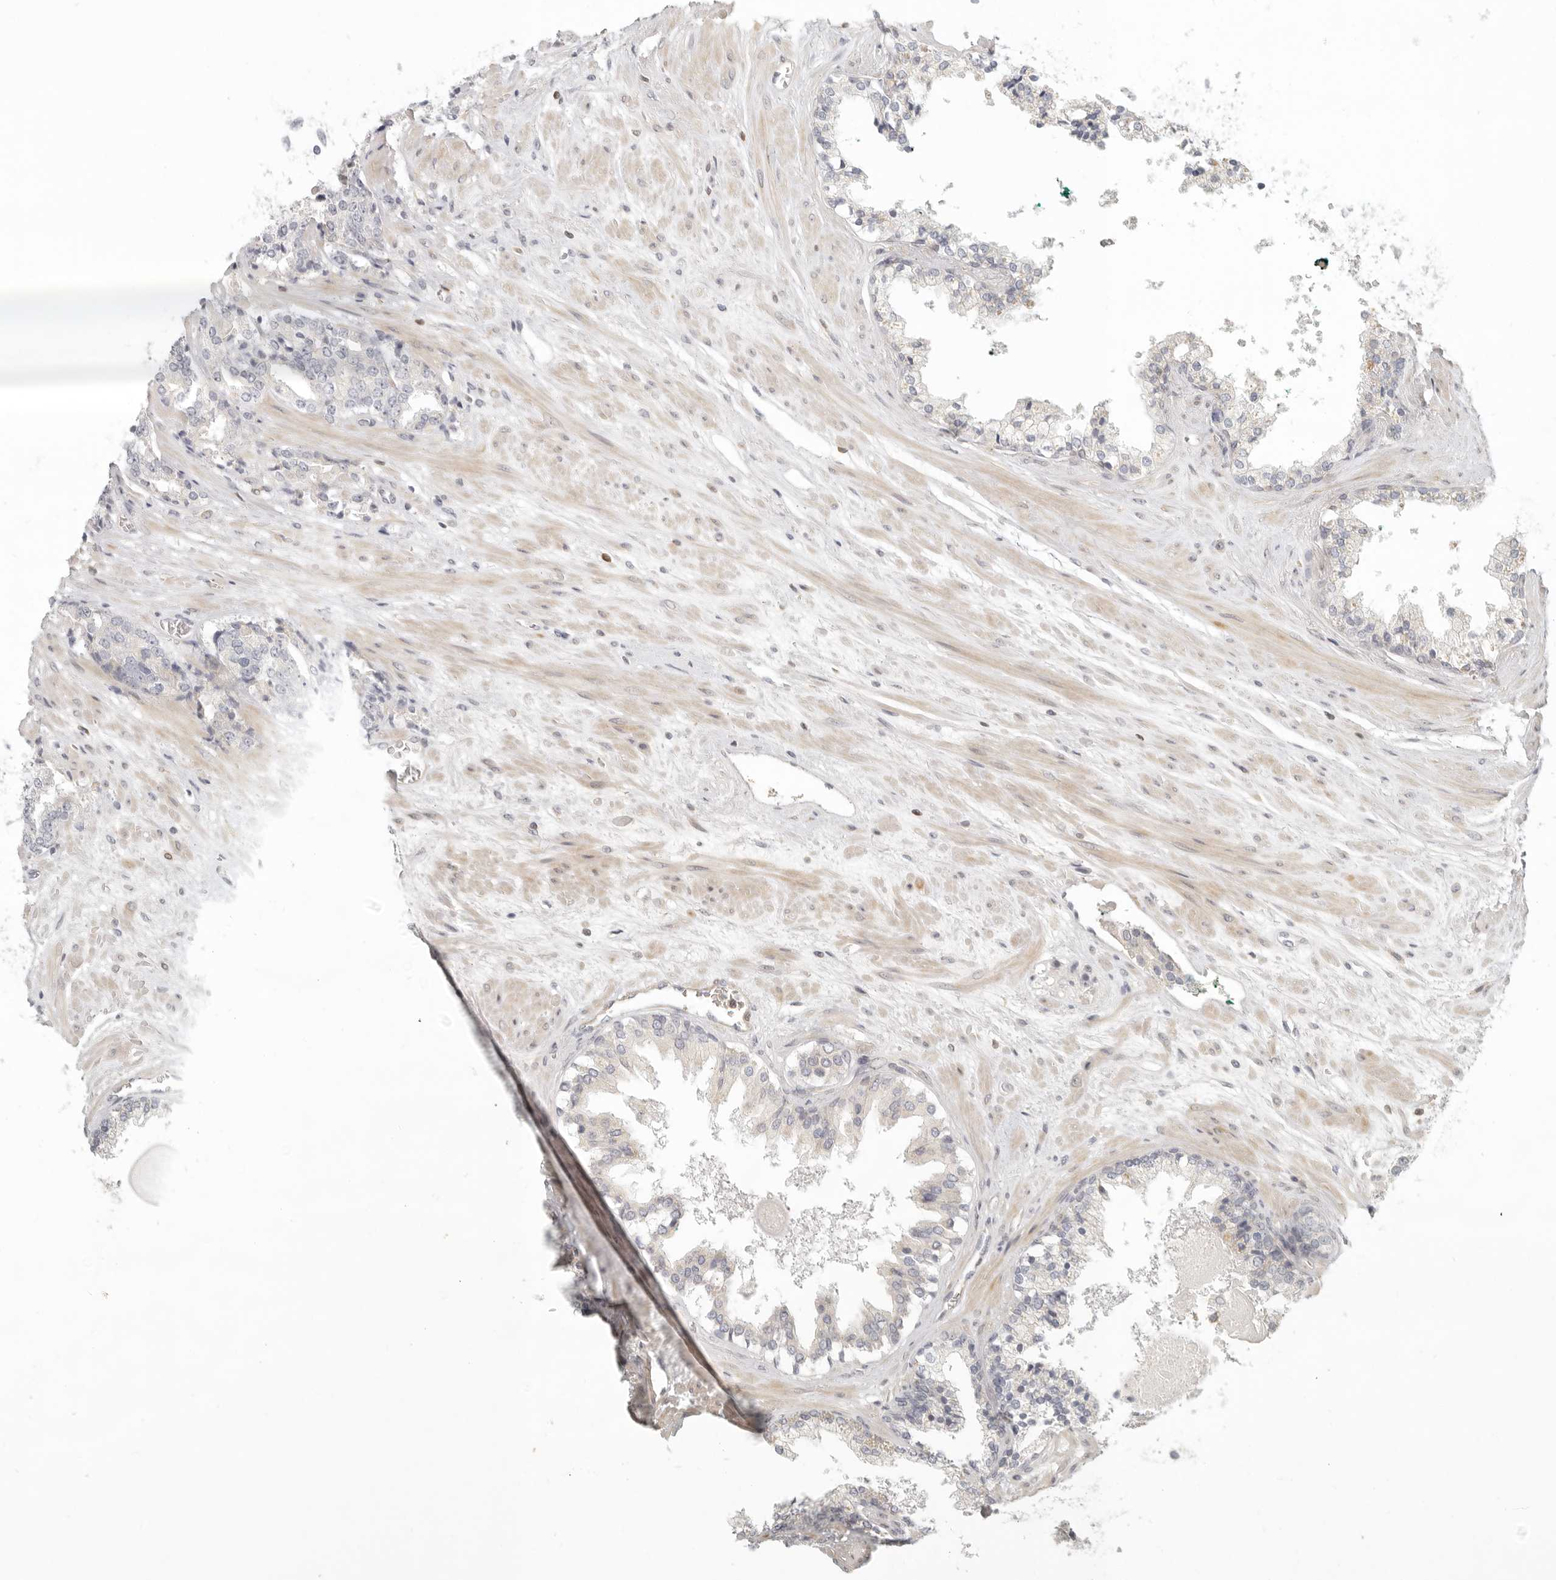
{"staining": {"intensity": "negative", "quantity": "none", "location": "none"}, "tissue": "prostate cancer", "cell_type": "Tumor cells", "image_type": "cancer", "snomed": [{"axis": "morphology", "description": "Adenocarcinoma, High grade"}, {"axis": "topography", "description": "Prostate"}], "caption": "High magnification brightfield microscopy of prostate cancer (high-grade adenocarcinoma) stained with DAB (3,3'-diaminobenzidine) (brown) and counterstained with hematoxylin (blue): tumor cells show no significant expression.", "gene": "AHDC1", "patient": {"sex": "male", "age": 71}}